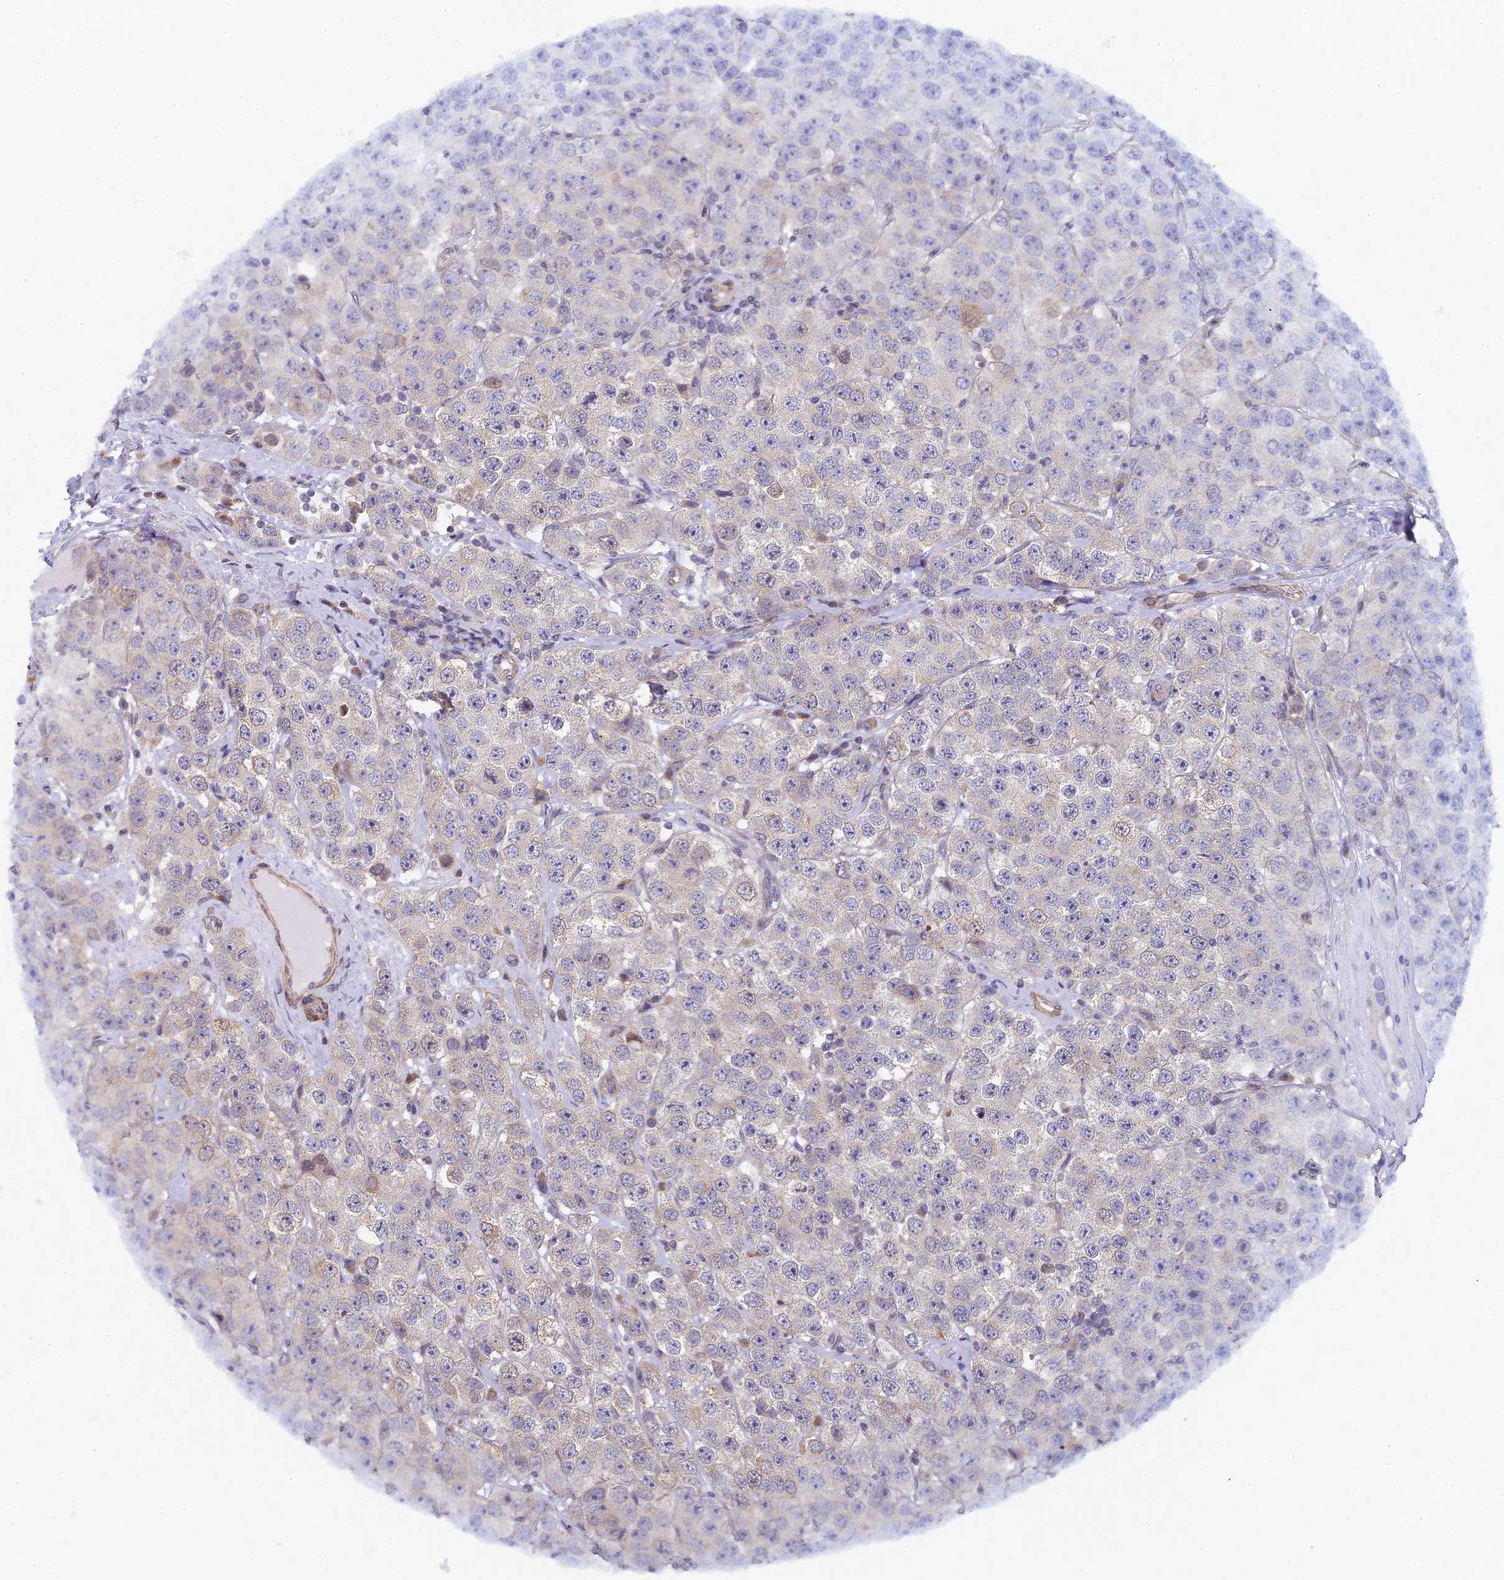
{"staining": {"intensity": "negative", "quantity": "none", "location": "none"}, "tissue": "testis cancer", "cell_type": "Tumor cells", "image_type": "cancer", "snomed": [{"axis": "morphology", "description": "Seminoma, NOS"}, {"axis": "topography", "description": "Testis"}], "caption": "IHC image of neoplastic tissue: testis cancer stained with DAB shows no significant protein staining in tumor cells.", "gene": "DIXDC1", "patient": {"sex": "male", "age": 28}}